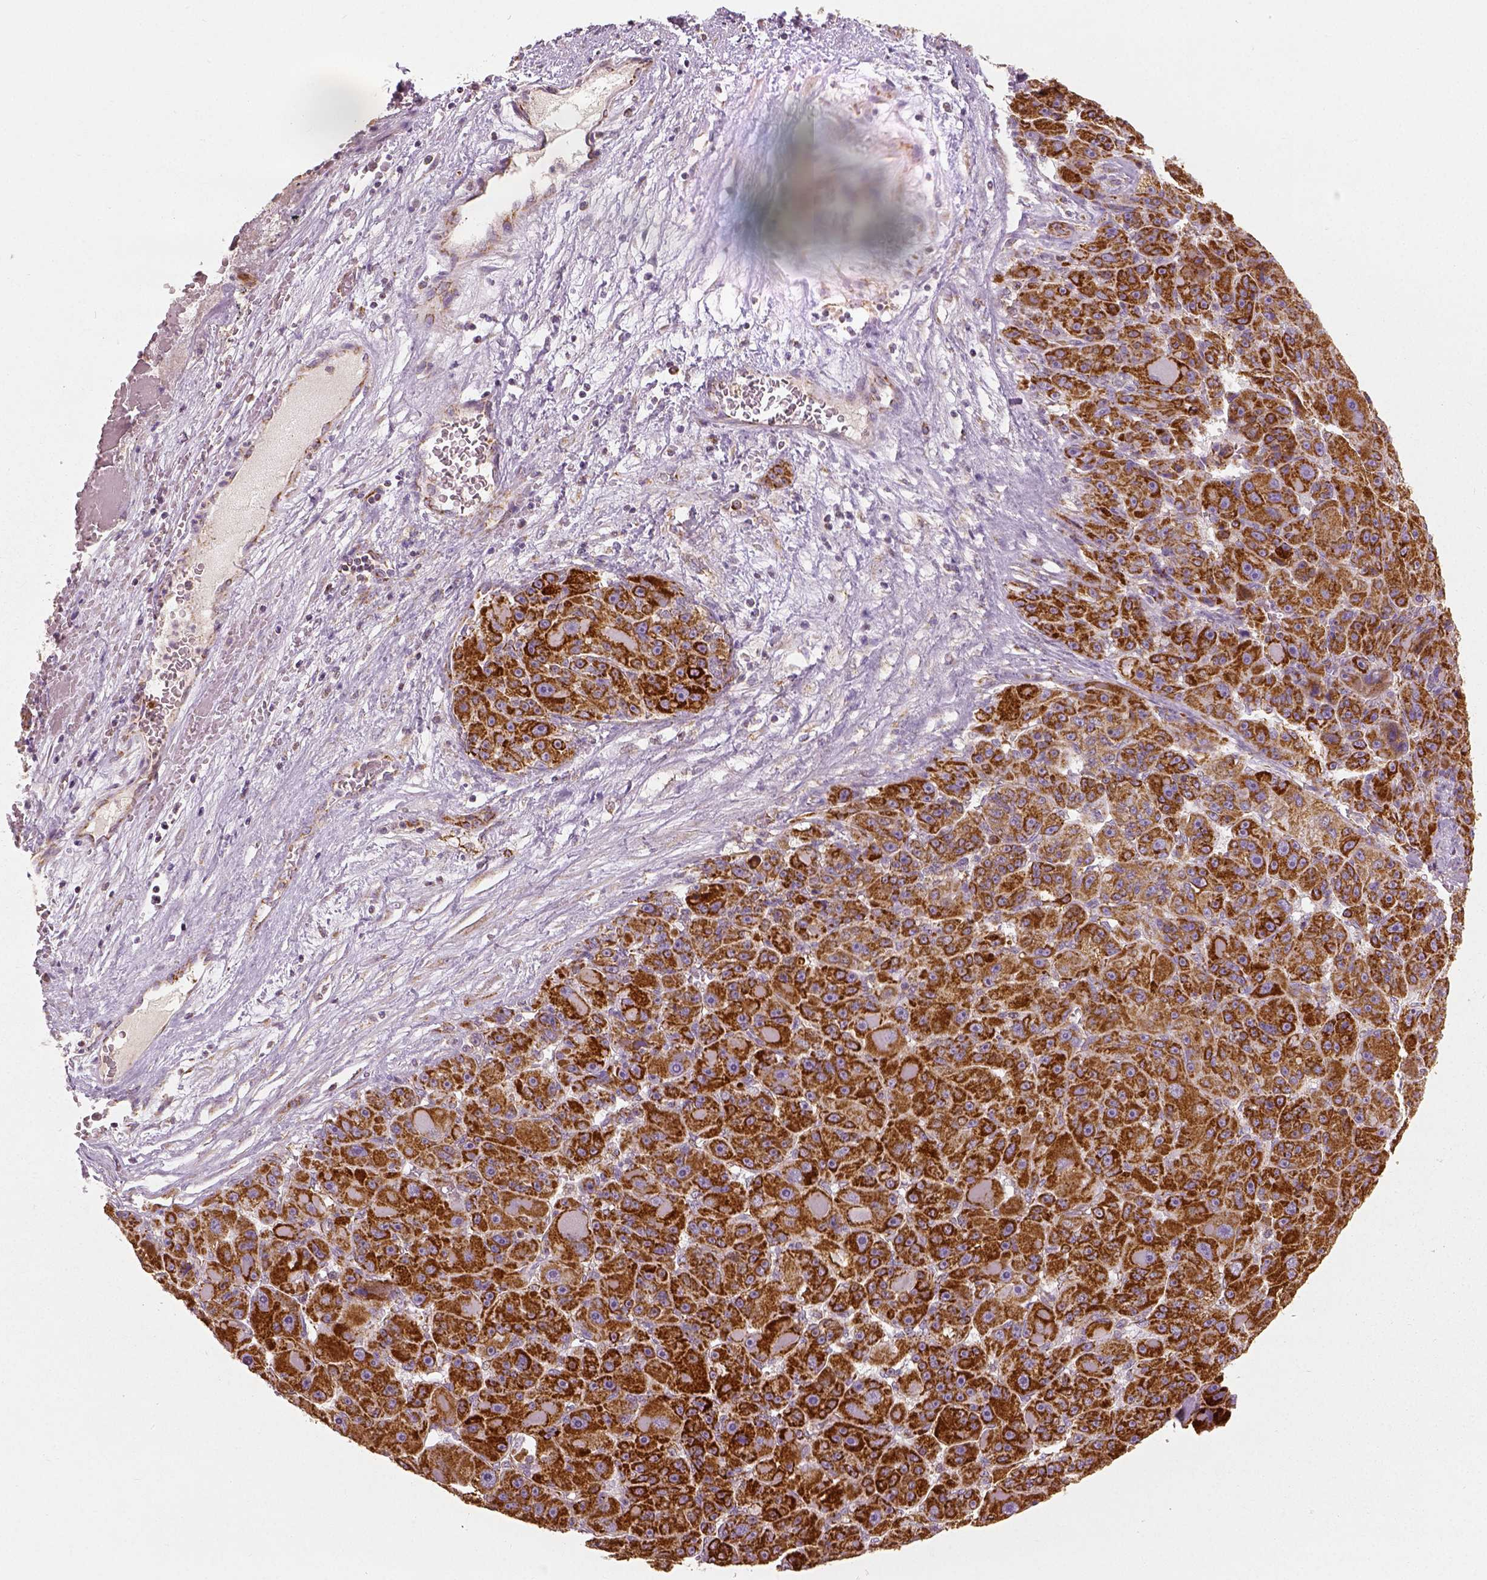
{"staining": {"intensity": "strong", "quantity": ">75%", "location": "cytoplasmic/membranous"}, "tissue": "liver cancer", "cell_type": "Tumor cells", "image_type": "cancer", "snomed": [{"axis": "morphology", "description": "Carcinoma, Hepatocellular, NOS"}, {"axis": "topography", "description": "Liver"}], "caption": "Immunohistochemical staining of human liver hepatocellular carcinoma reveals high levels of strong cytoplasmic/membranous protein expression in about >75% of tumor cells. The staining is performed using DAB brown chromogen to label protein expression. The nuclei are counter-stained blue using hematoxylin.", "gene": "PGAM5", "patient": {"sex": "male", "age": 76}}